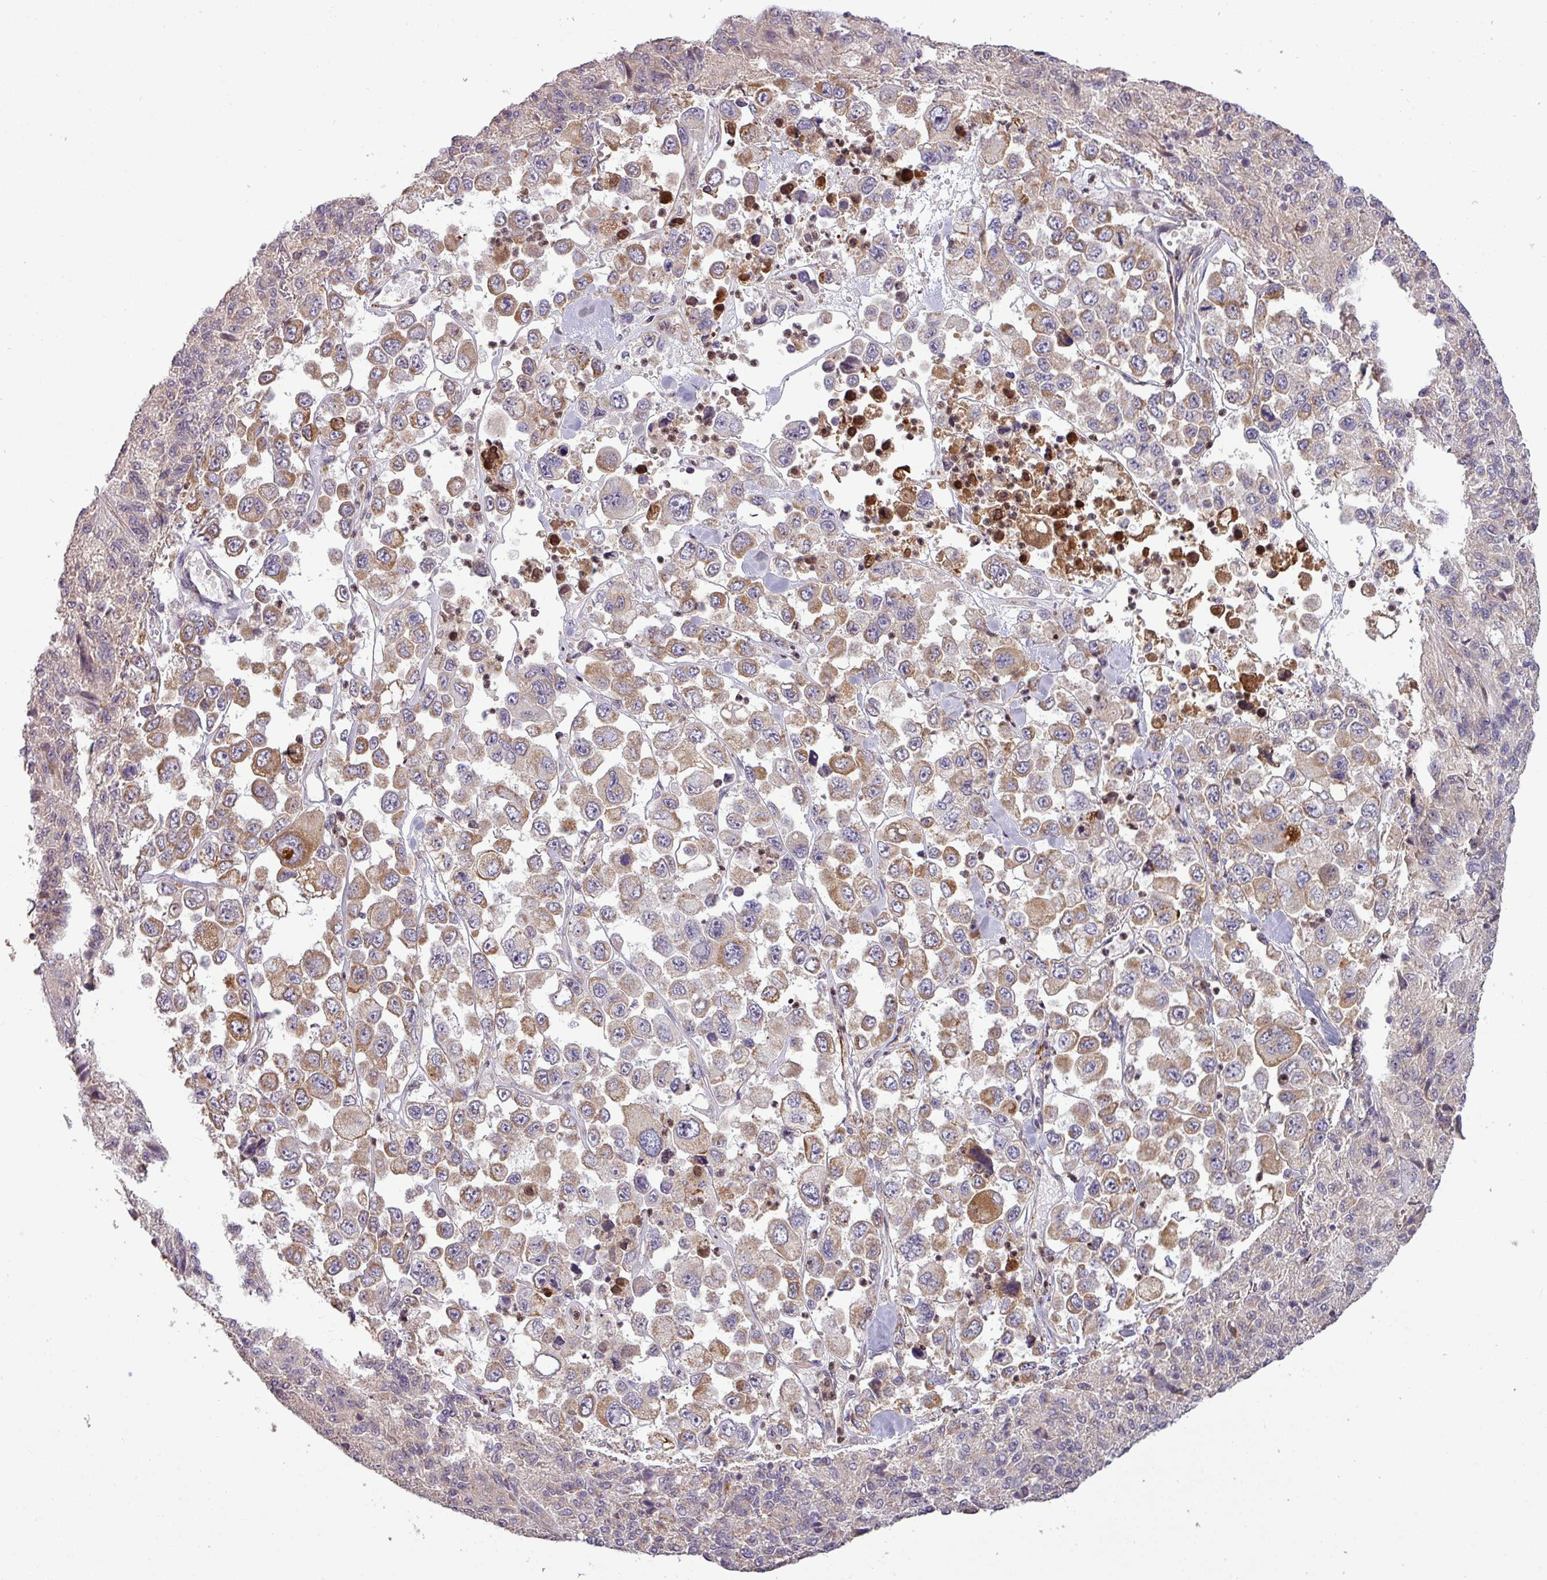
{"staining": {"intensity": "moderate", "quantity": ">75%", "location": "cytoplasmic/membranous"}, "tissue": "melanoma", "cell_type": "Tumor cells", "image_type": "cancer", "snomed": [{"axis": "morphology", "description": "Malignant melanoma, Metastatic site"}, {"axis": "topography", "description": "Lymph node"}], "caption": "IHC (DAB (3,3'-diaminobenzidine)) staining of human melanoma shows moderate cytoplasmic/membranous protein positivity in about >75% of tumor cells.", "gene": "PAPLN", "patient": {"sex": "female", "age": 54}}